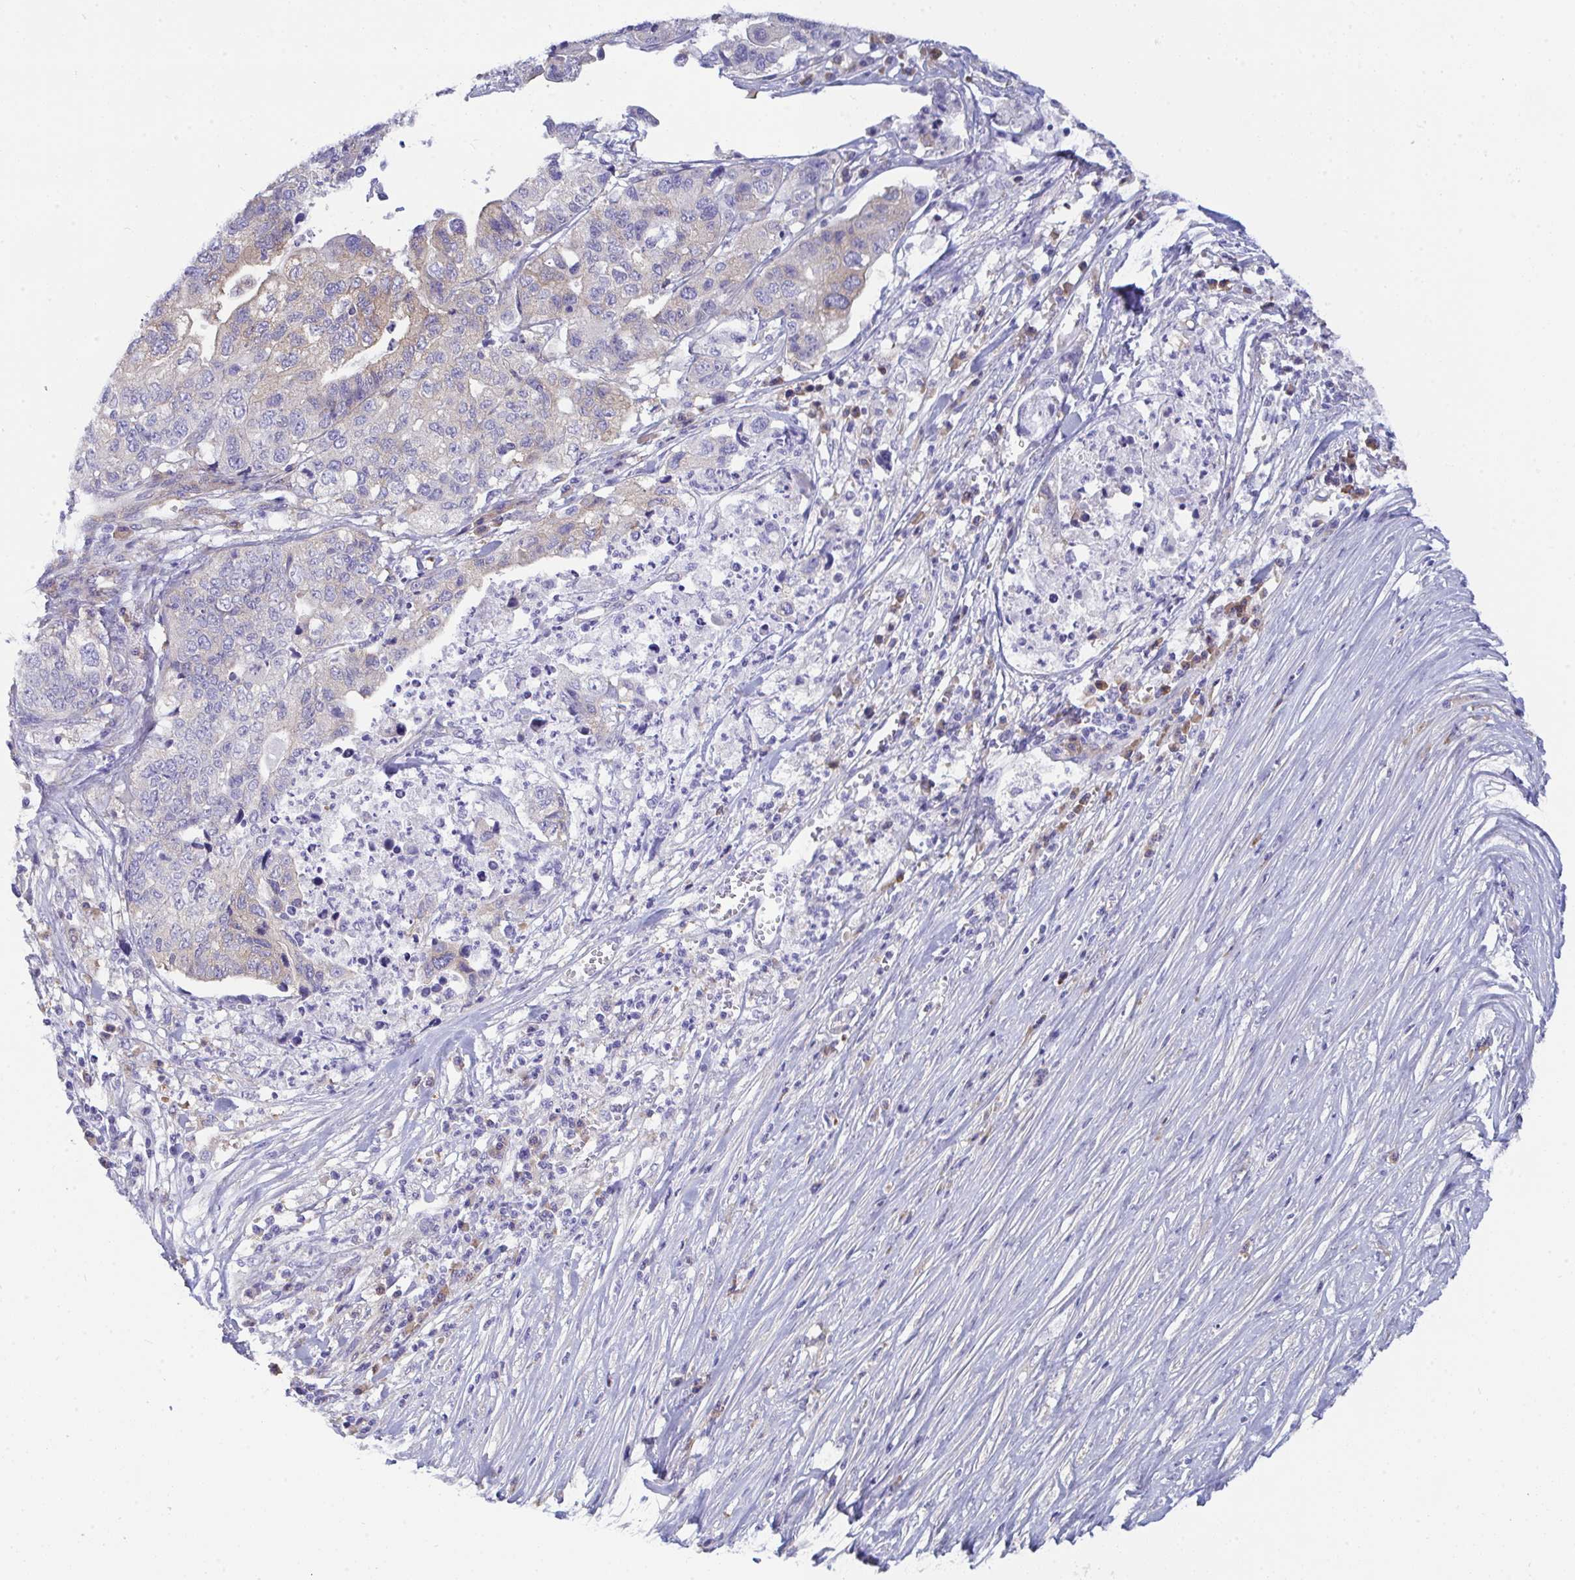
{"staining": {"intensity": "moderate", "quantity": "25%-75%", "location": "cytoplasmic/membranous"}, "tissue": "stomach cancer", "cell_type": "Tumor cells", "image_type": "cancer", "snomed": [{"axis": "morphology", "description": "Adenocarcinoma, NOS"}, {"axis": "topography", "description": "Stomach, upper"}], "caption": "Immunohistochemical staining of stomach cancer (adenocarcinoma) reveals medium levels of moderate cytoplasmic/membranous staining in about 25%-75% of tumor cells.", "gene": "GAB1", "patient": {"sex": "female", "age": 67}}